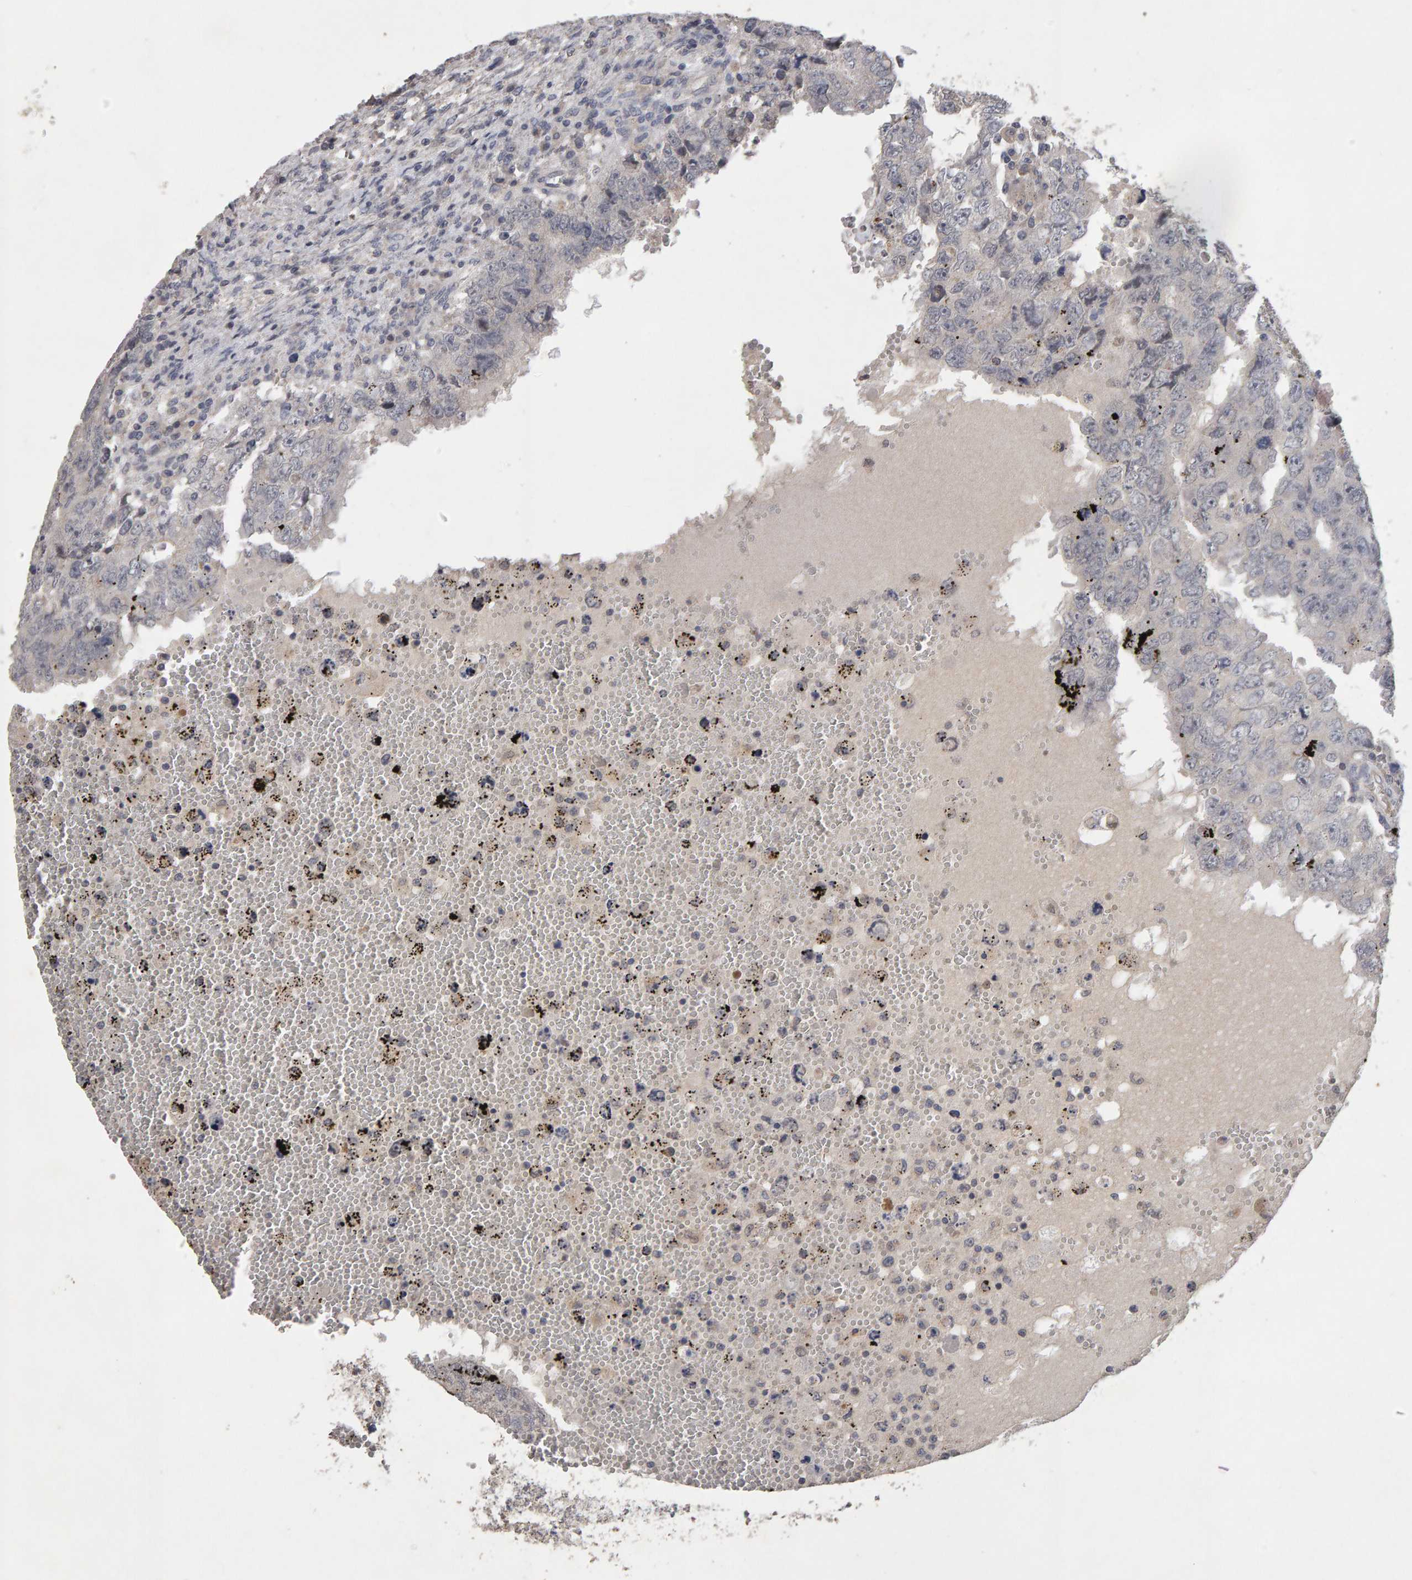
{"staining": {"intensity": "negative", "quantity": "none", "location": "none"}, "tissue": "testis cancer", "cell_type": "Tumor cells", "image_type": "cancer", "snomed": [{"axis": "morphology", "description": "Carcinoma, Embryonal, NOS"}, {"axis": "topography", "description": "Testis"}], "caption": "Photomicrograph shows no protein positivity in tumor cells of embryonal carcinoma (testis) tissue.", "gene": "COASY", "patient": {"sex": "male", "age": 26}}